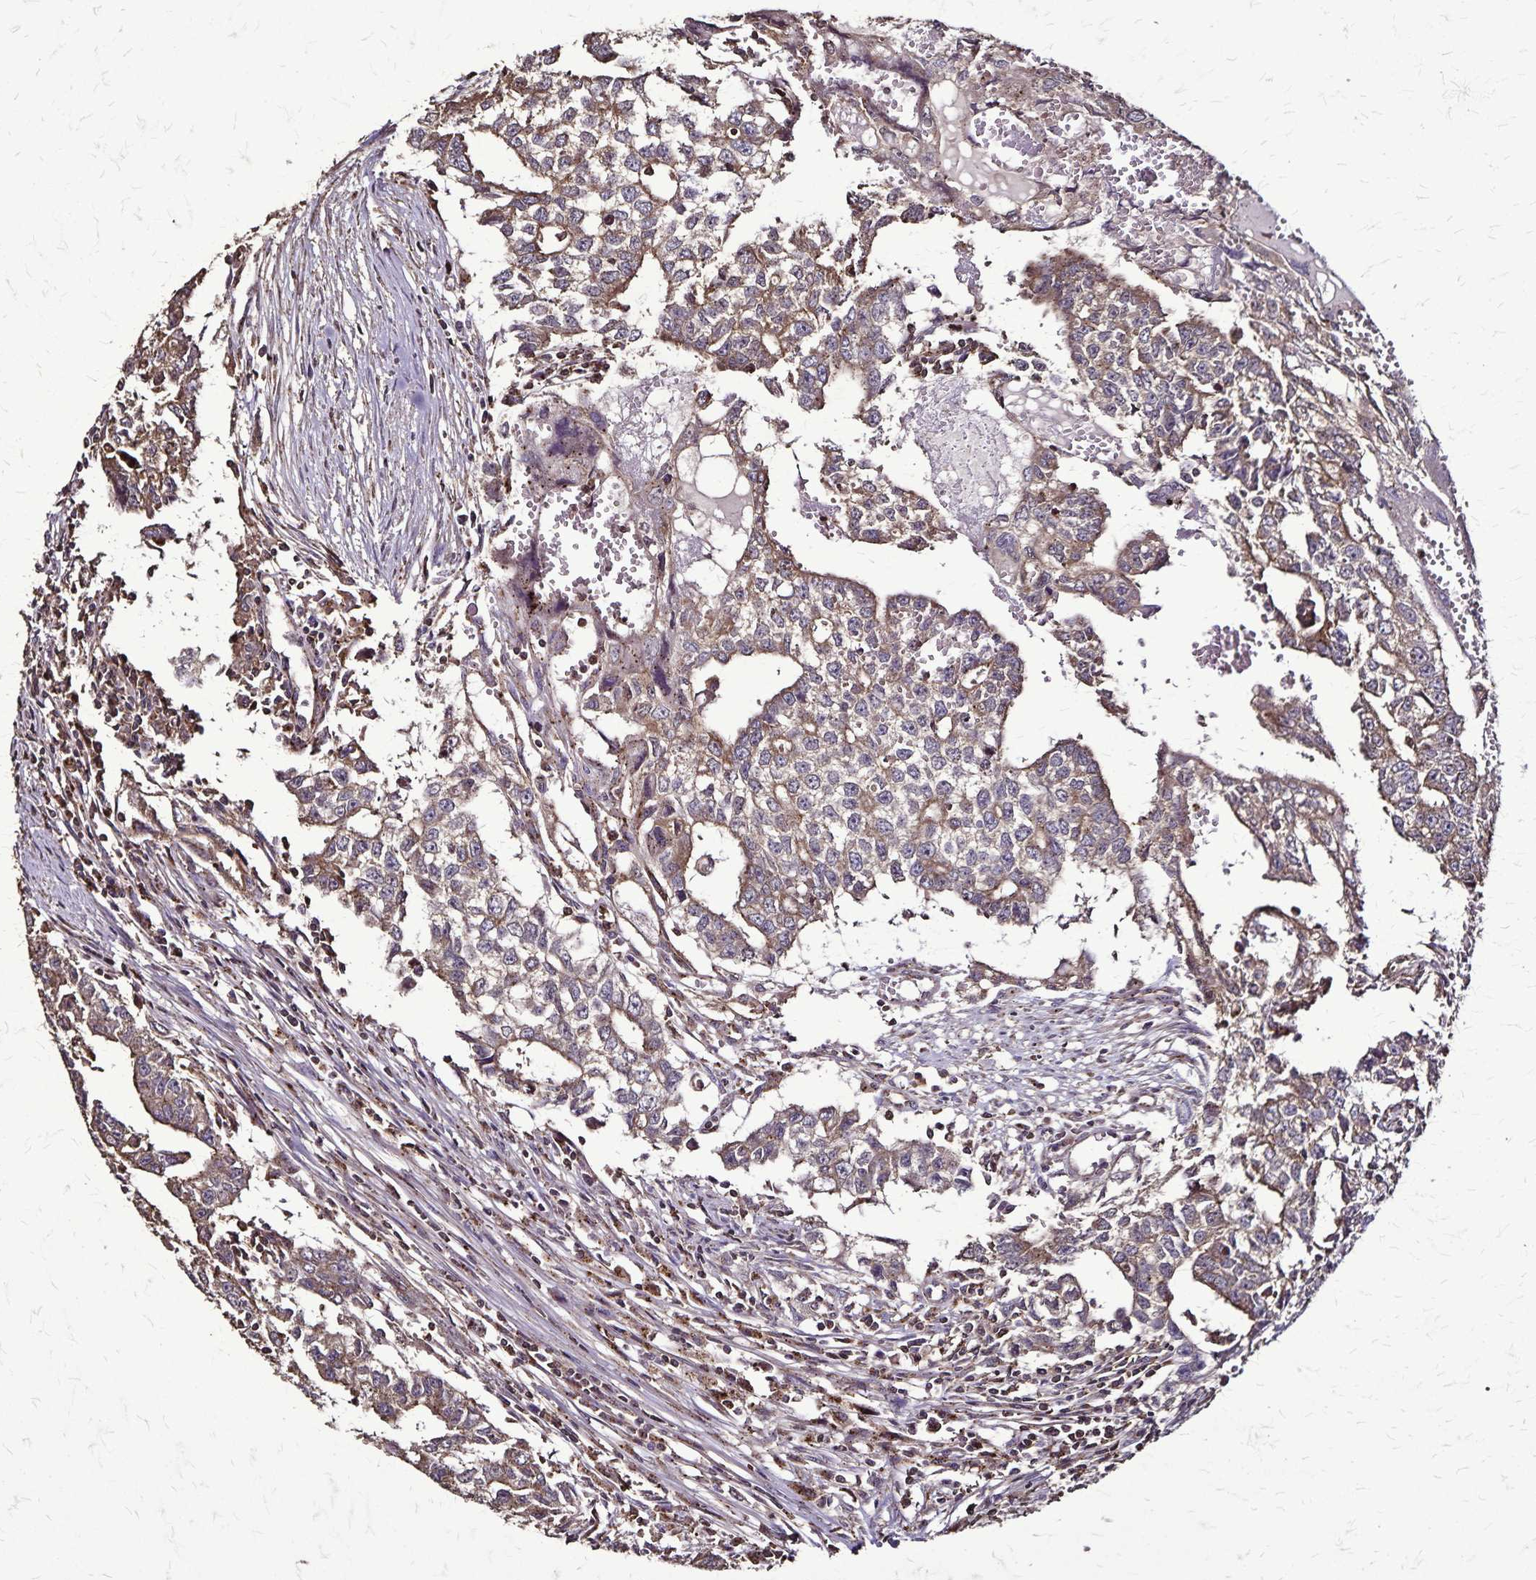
{"staining": {"intensity": "weak", "quantity": "25%-75%", "location": "cytoplasmic/membranous"}, "tissue": "testis cancer", "cell_type": "Tumor cells", "image_type": "cancer", "snomed": [{"axis": "morphology", "description": "Carcinoma, Embryonal, NOS"}, {"axis": "morphology", "description": "Teratoma, malignant, NOS"}, {"axis": "topography", "description": "Testis"}], "caption": "Protein expression analysis of human testis cancer (malignant teratoma) reveals weak cytoplasmic/membranous staining in approximately 25%-75% of tumor cells. (Stains: DAB in brown, nuclei in blue, Microscopy: brightfield microscopy at high magnification).", "gene": "CHMP1B", "patient": {"sex": "male", "age": 24}}